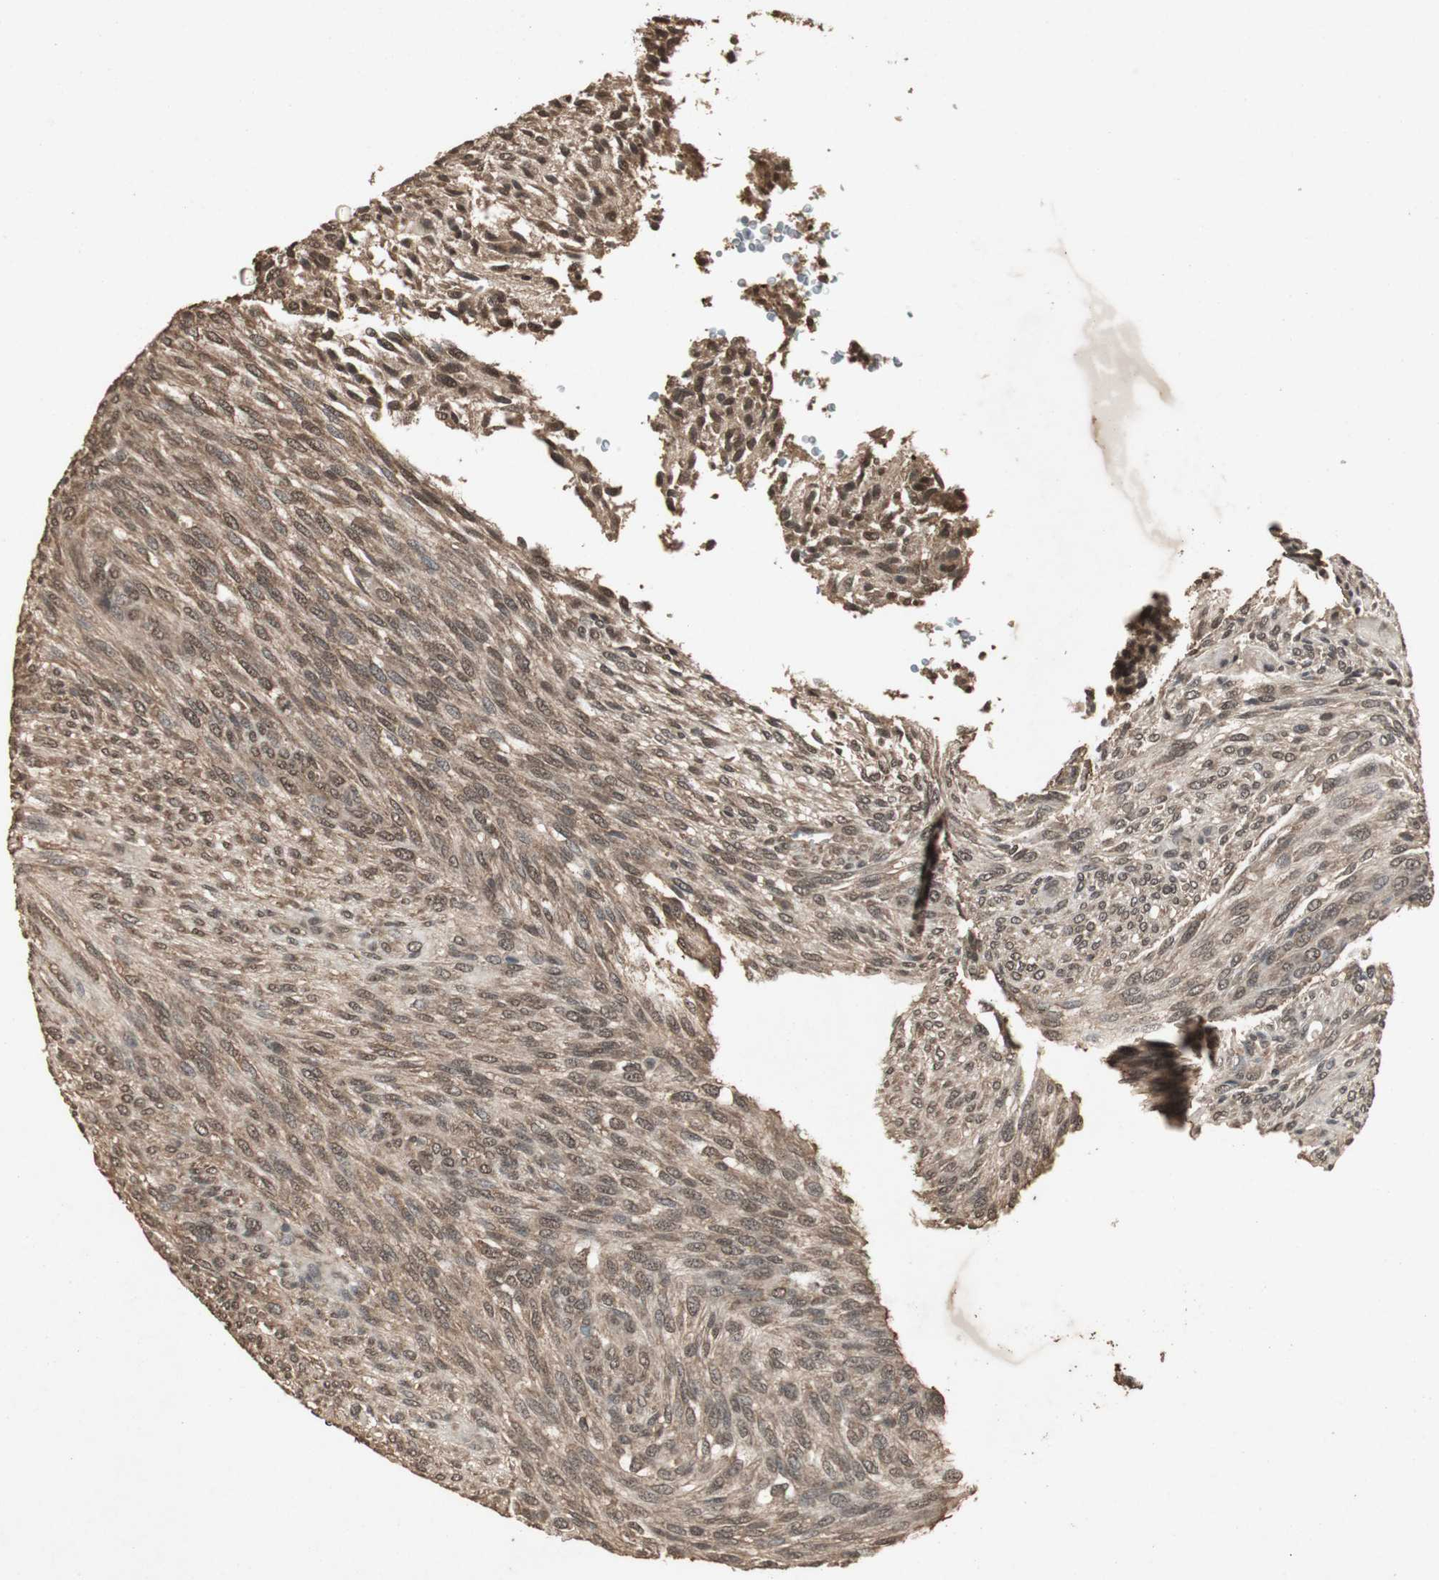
{"staining": {"intensity": "moderate", "quantity": ">75%", "location": "cytoplasmic/membranous,nuclear"}, "tissue": "glioma", "cell_type": "Tumor cells", "image_type": "cancer", "snomed": [{"axis": "morphology", "description": "Glioma, malignant, High grade"}, {"axis": "topography", "description": "Cerebral cortex"}], "caption": "Immunohistochemical staining of human glioma displays medium levels of moderate cytoplasmic/membranous and nuclear protein positivity in approximately >75% of tumor cells. (Stains: DAB in brown, nuclei in blue, Microscopy: brightfield microscopy at high magnification).", "gene": "EMX1", "patient": {"sex": "female", "age": 55}}